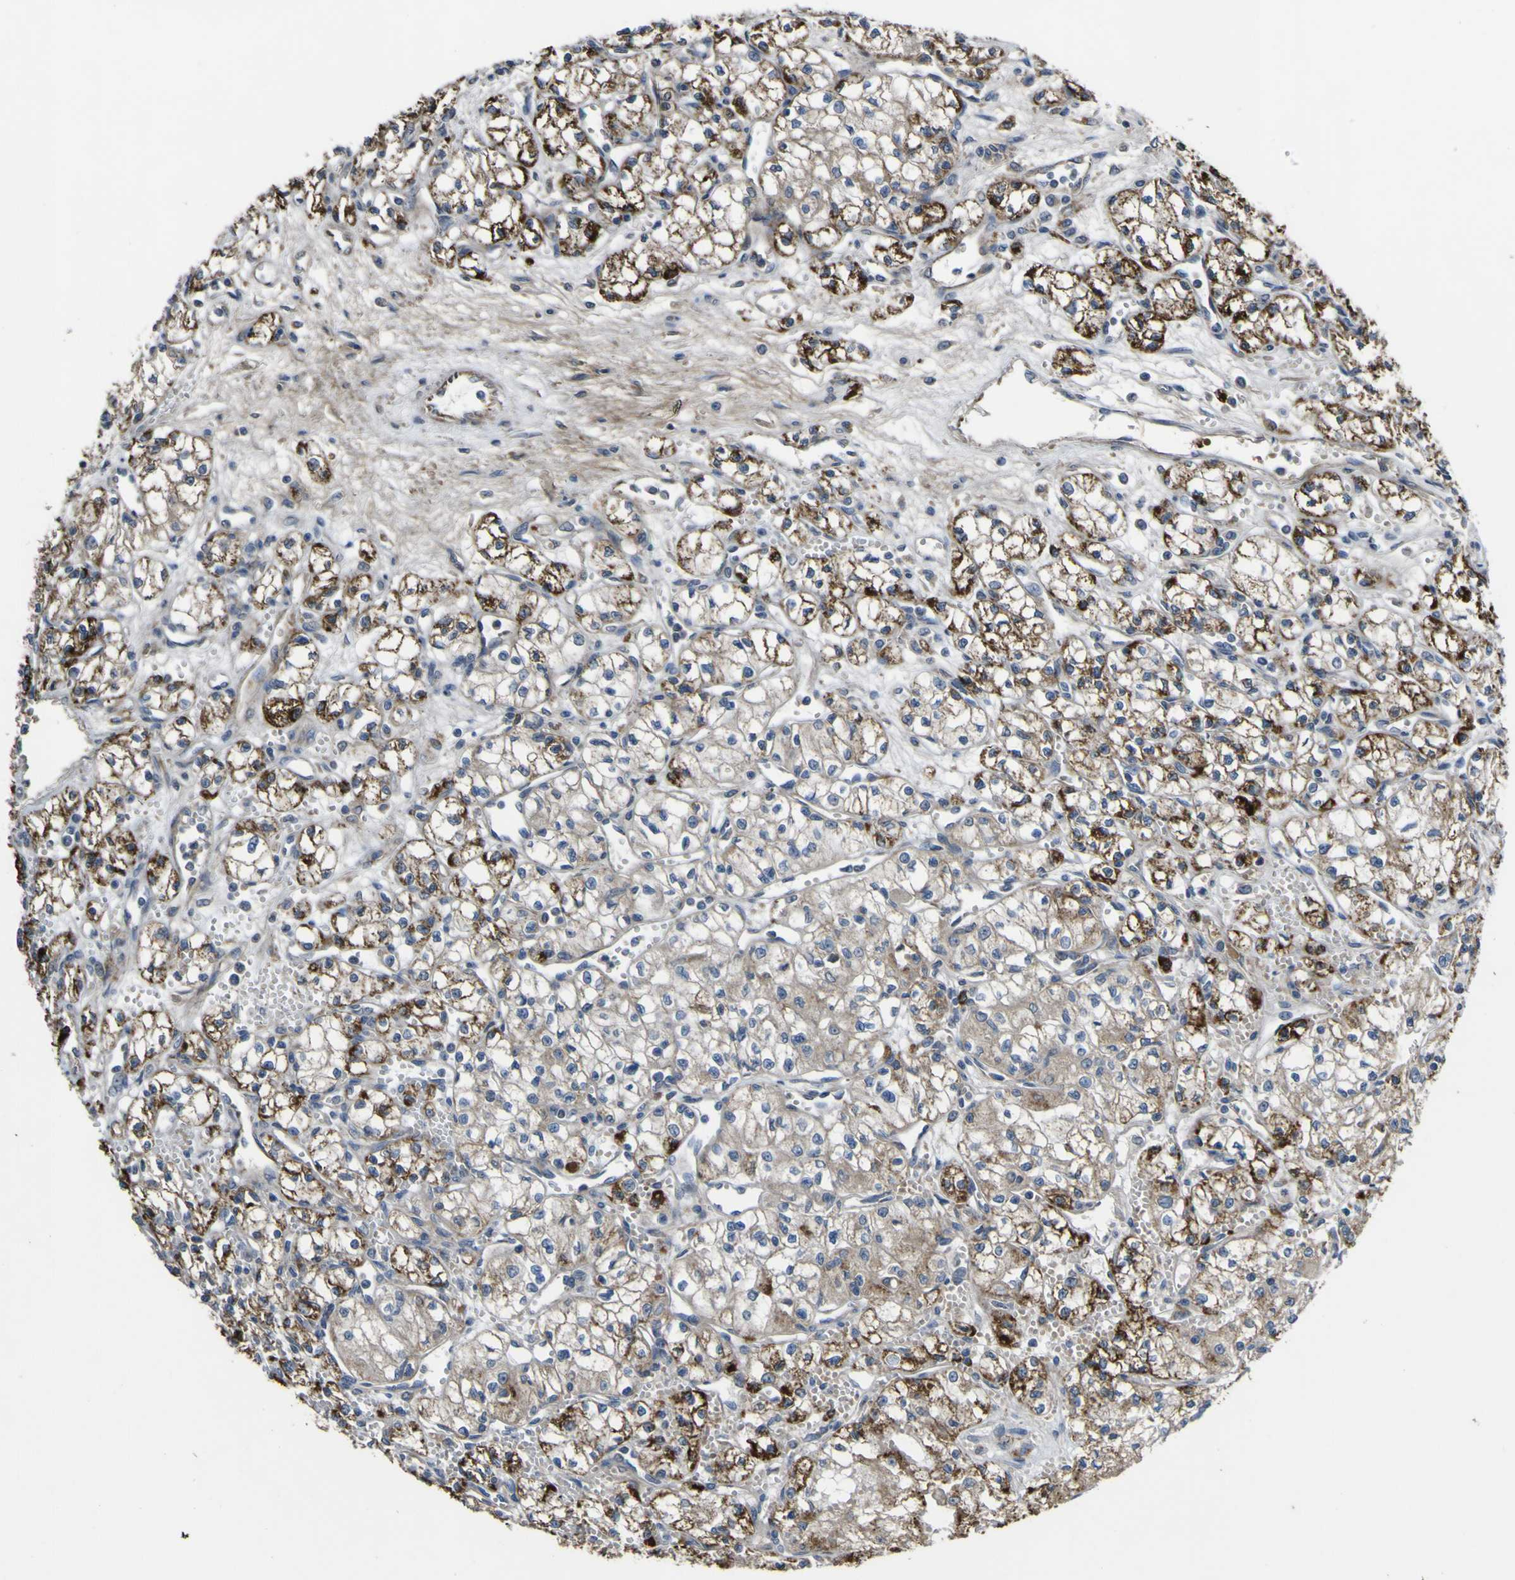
{"staining": {"intensity": "strong", "quantity": ">75%", "location": "cytoplasmic/membranous"}, "tissue": "renal cancer", "cell_type": "Tumor cells", "image_type": "cancer", "snomed": [{"axis": "morphology", "description": "Normal tissue, NOS"}, {"axis": "morphology", "description": "Adenocarcinoma, NOS"}, {"axis": "topography", "description": "Kidney"}], "caption": "Immunohistochemical staining of human renal cancer (adenocarcinoma) reveals high levels of strong cytoplasmic/membranous protein expression in about >75% of tumor cells.", "gene": "GPLD1", "patient": {"sex": "male", "age": 59}}